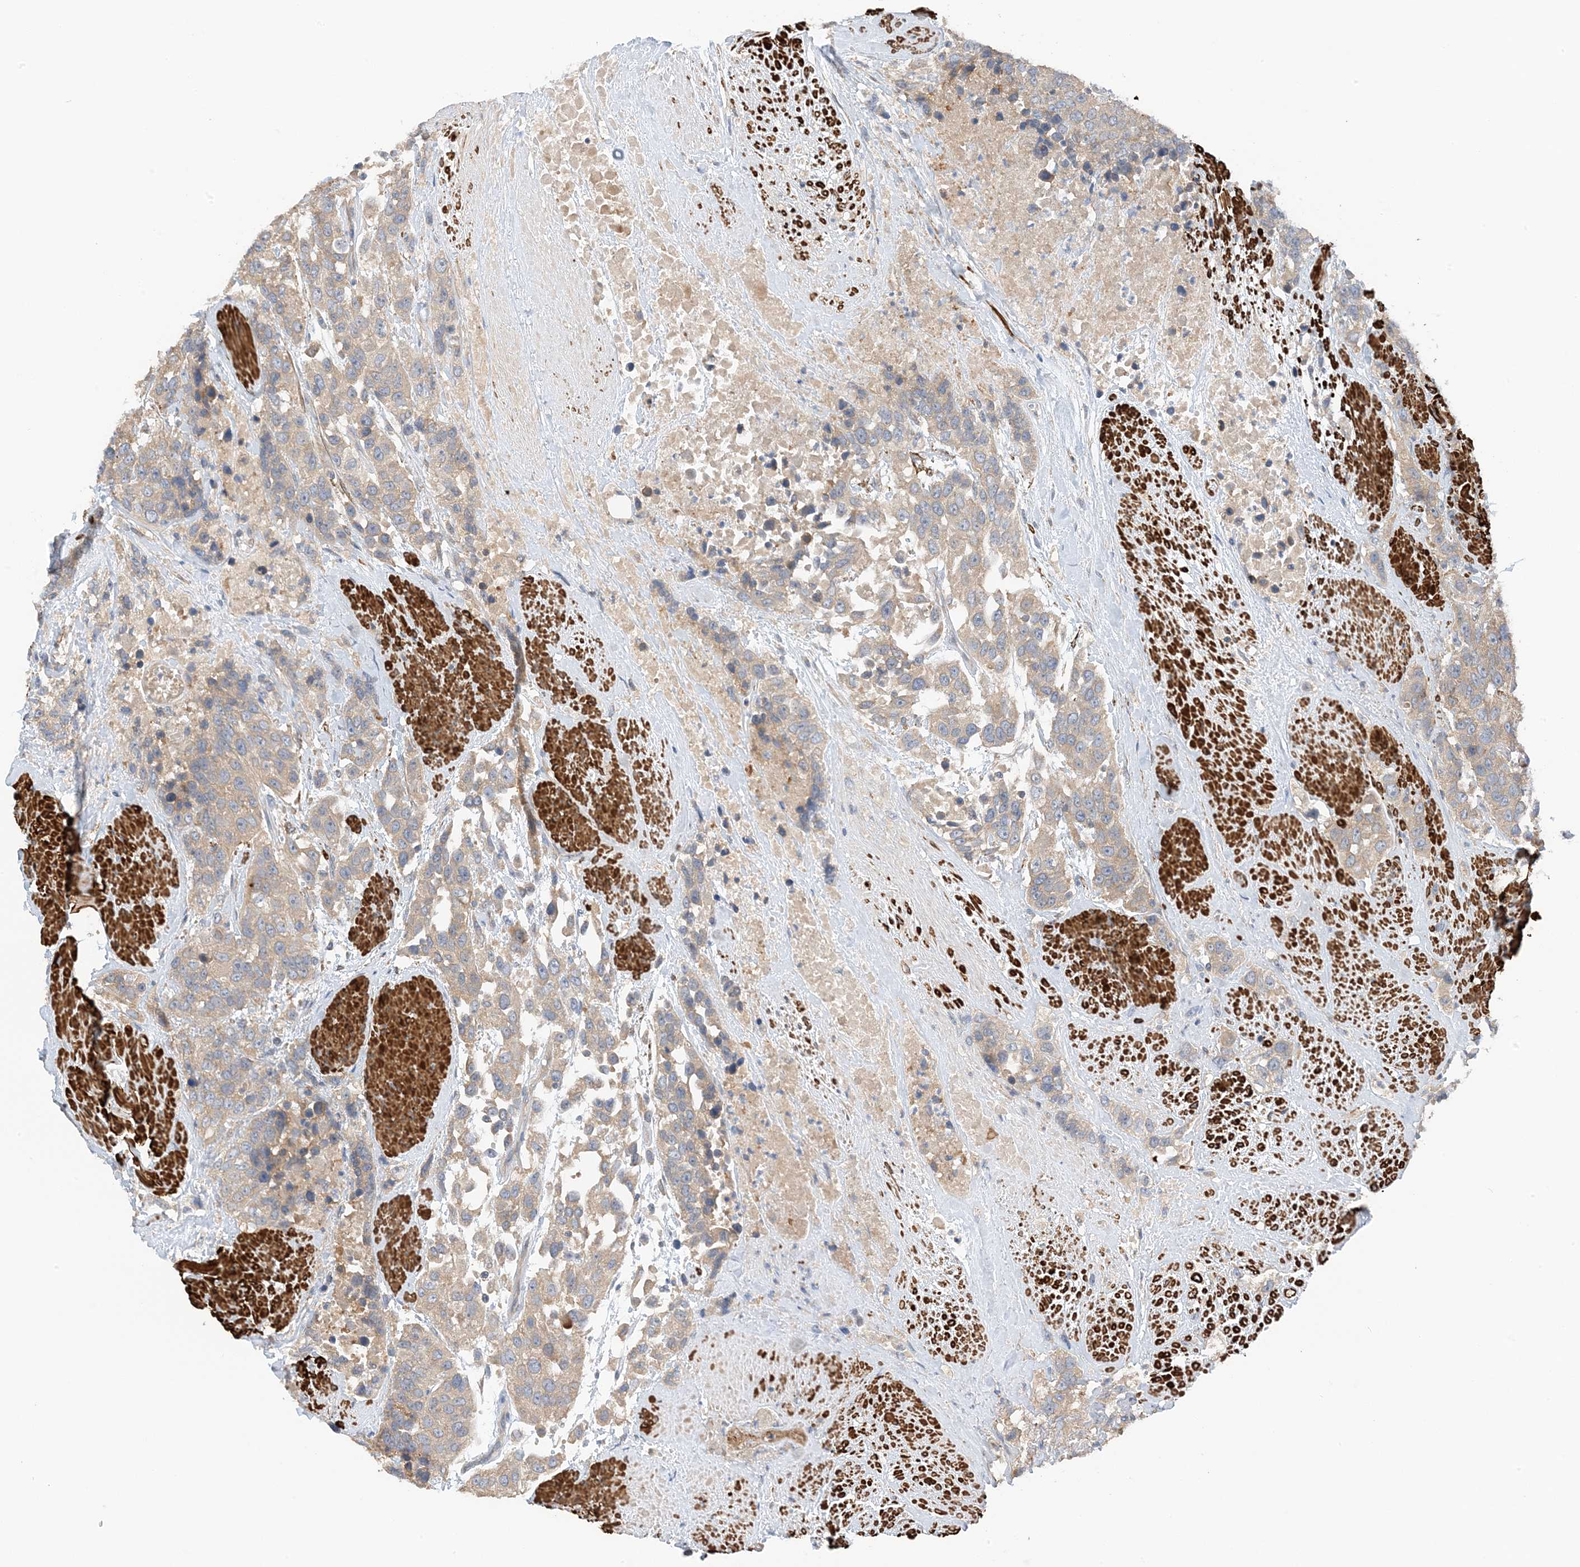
{"staining": {"intensity": "weak", "quantity": "25%-75%", "location": "cytoplasmic/membranous"}, "tissue": "urothelial cancer", "cell_type": "Tumor cells", "image_type": "cancer", "snomed": [{"axis": "morphology", "description": "Urothelial carcinoma, High grade"}, {"axis": "topography", "description": "Urinary bladder"}], "caption": "High-grade urothelial carcinoma was stained to show a protein in brown. There is low levels of weak cytoplasmic/membranous positivity in approximately 25%-75% of tumor cells.", "gene": "KIFBP", "patient": {"sex": "female", "age": 80}}